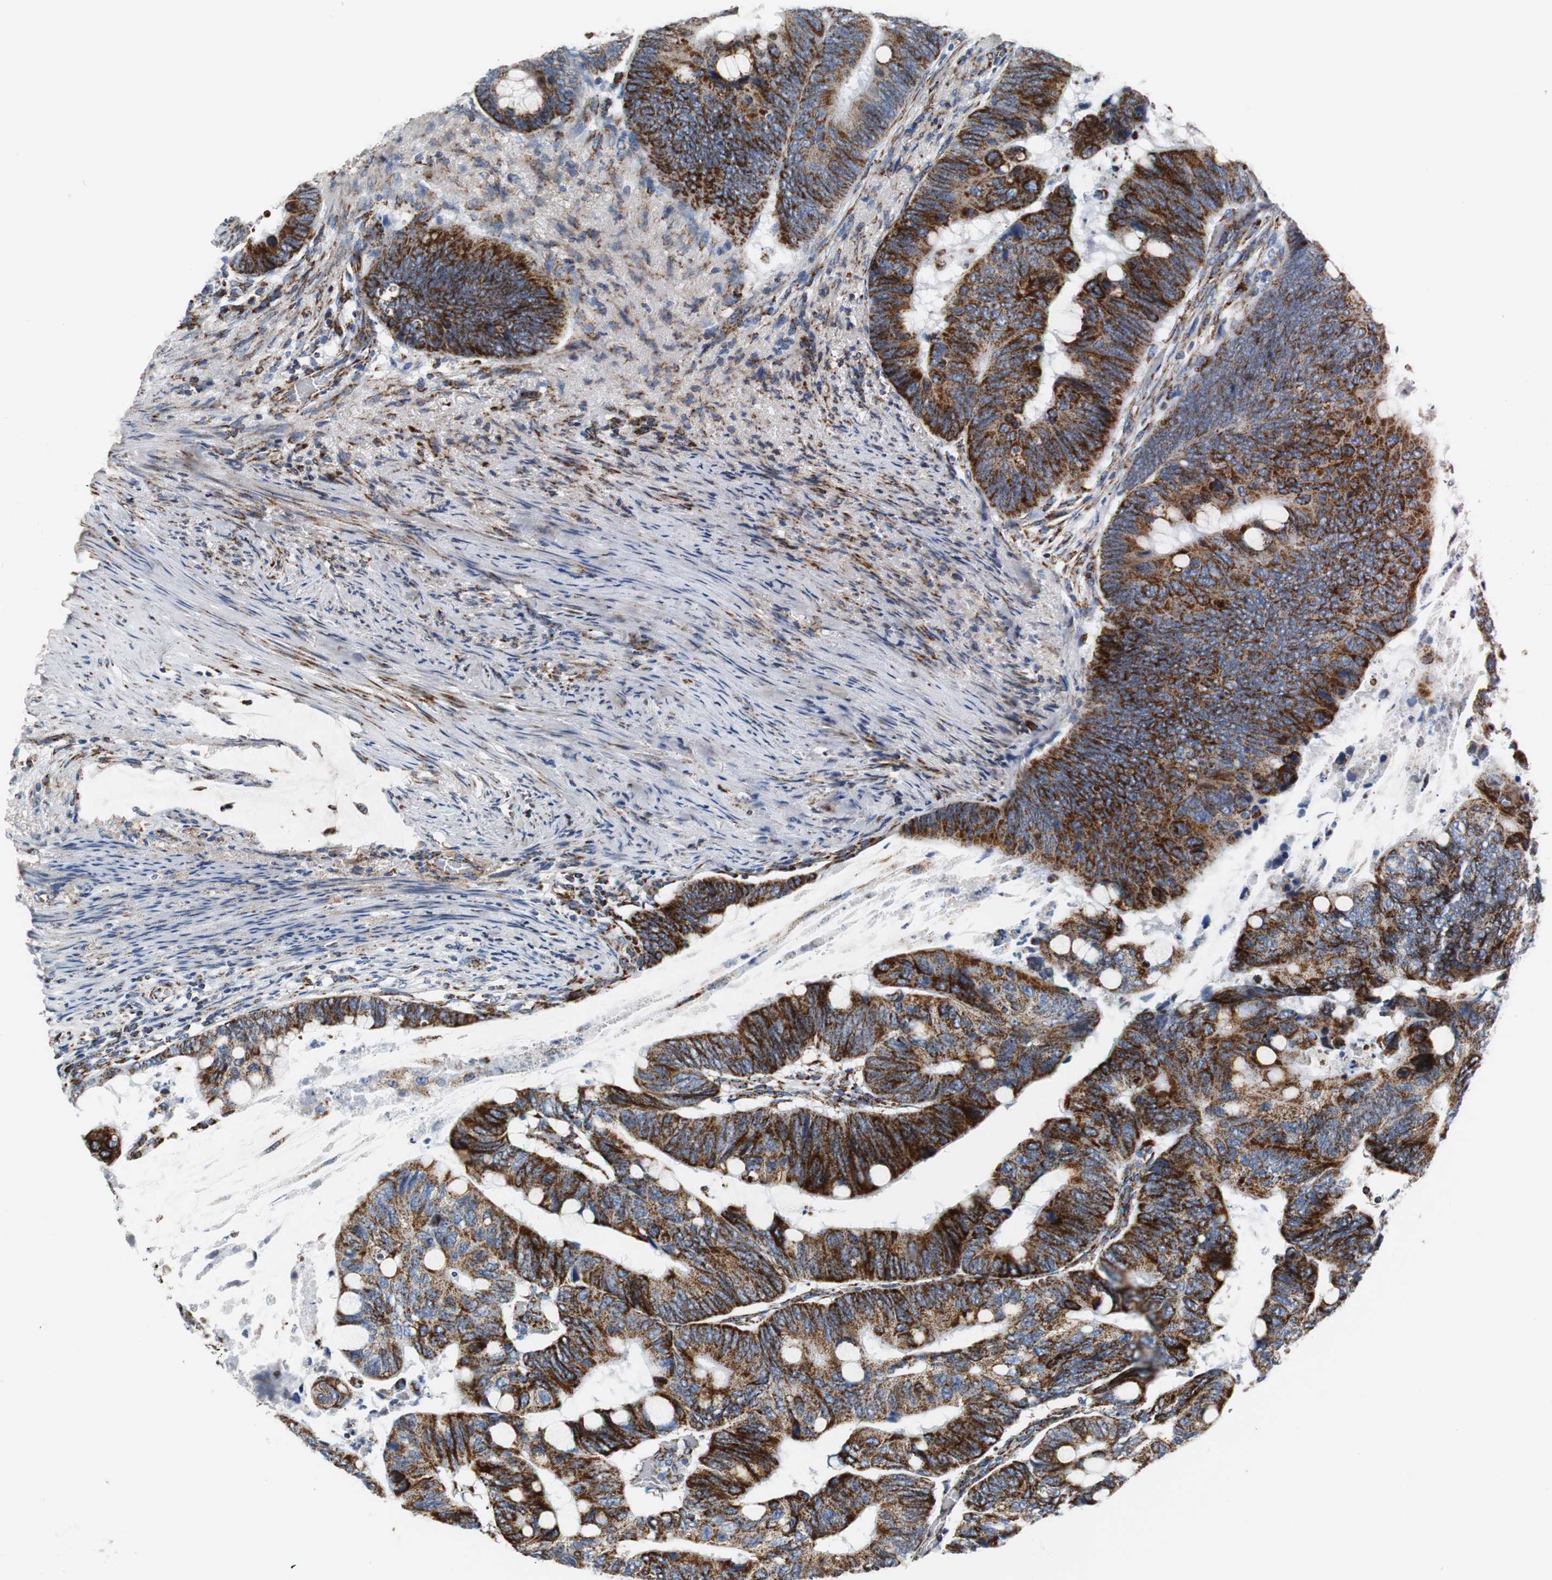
{"staining": {"intensity": "strong", "quantity": ">75%", "location": "cytoplasmic/membranous"}, "tissue": "colorectal cancer", "cell_type": "Tumor cells", "image_type": "cancer", "snomed": [{"axis": "morphology", "description": "Normal tissue, NOS"}, {"axis": "morphology", "description": "Adenocarcinoma, NOS"}, {"axis": "topography", "description": "Rectum"}, {"axis": "topography", "description": "Peripheral nerve tissue"}], "caption": "Immunohistochemistry (IHC) micrograph of human colorectal cancer (adenocarcinoma) stained for a protein (brown), which displays high levels of strong cytoplasmic/membranous expression in about >75% of tumor cells.", "gene": "C1QTNF7", "patient": {"sex": "male", "age": 92}}